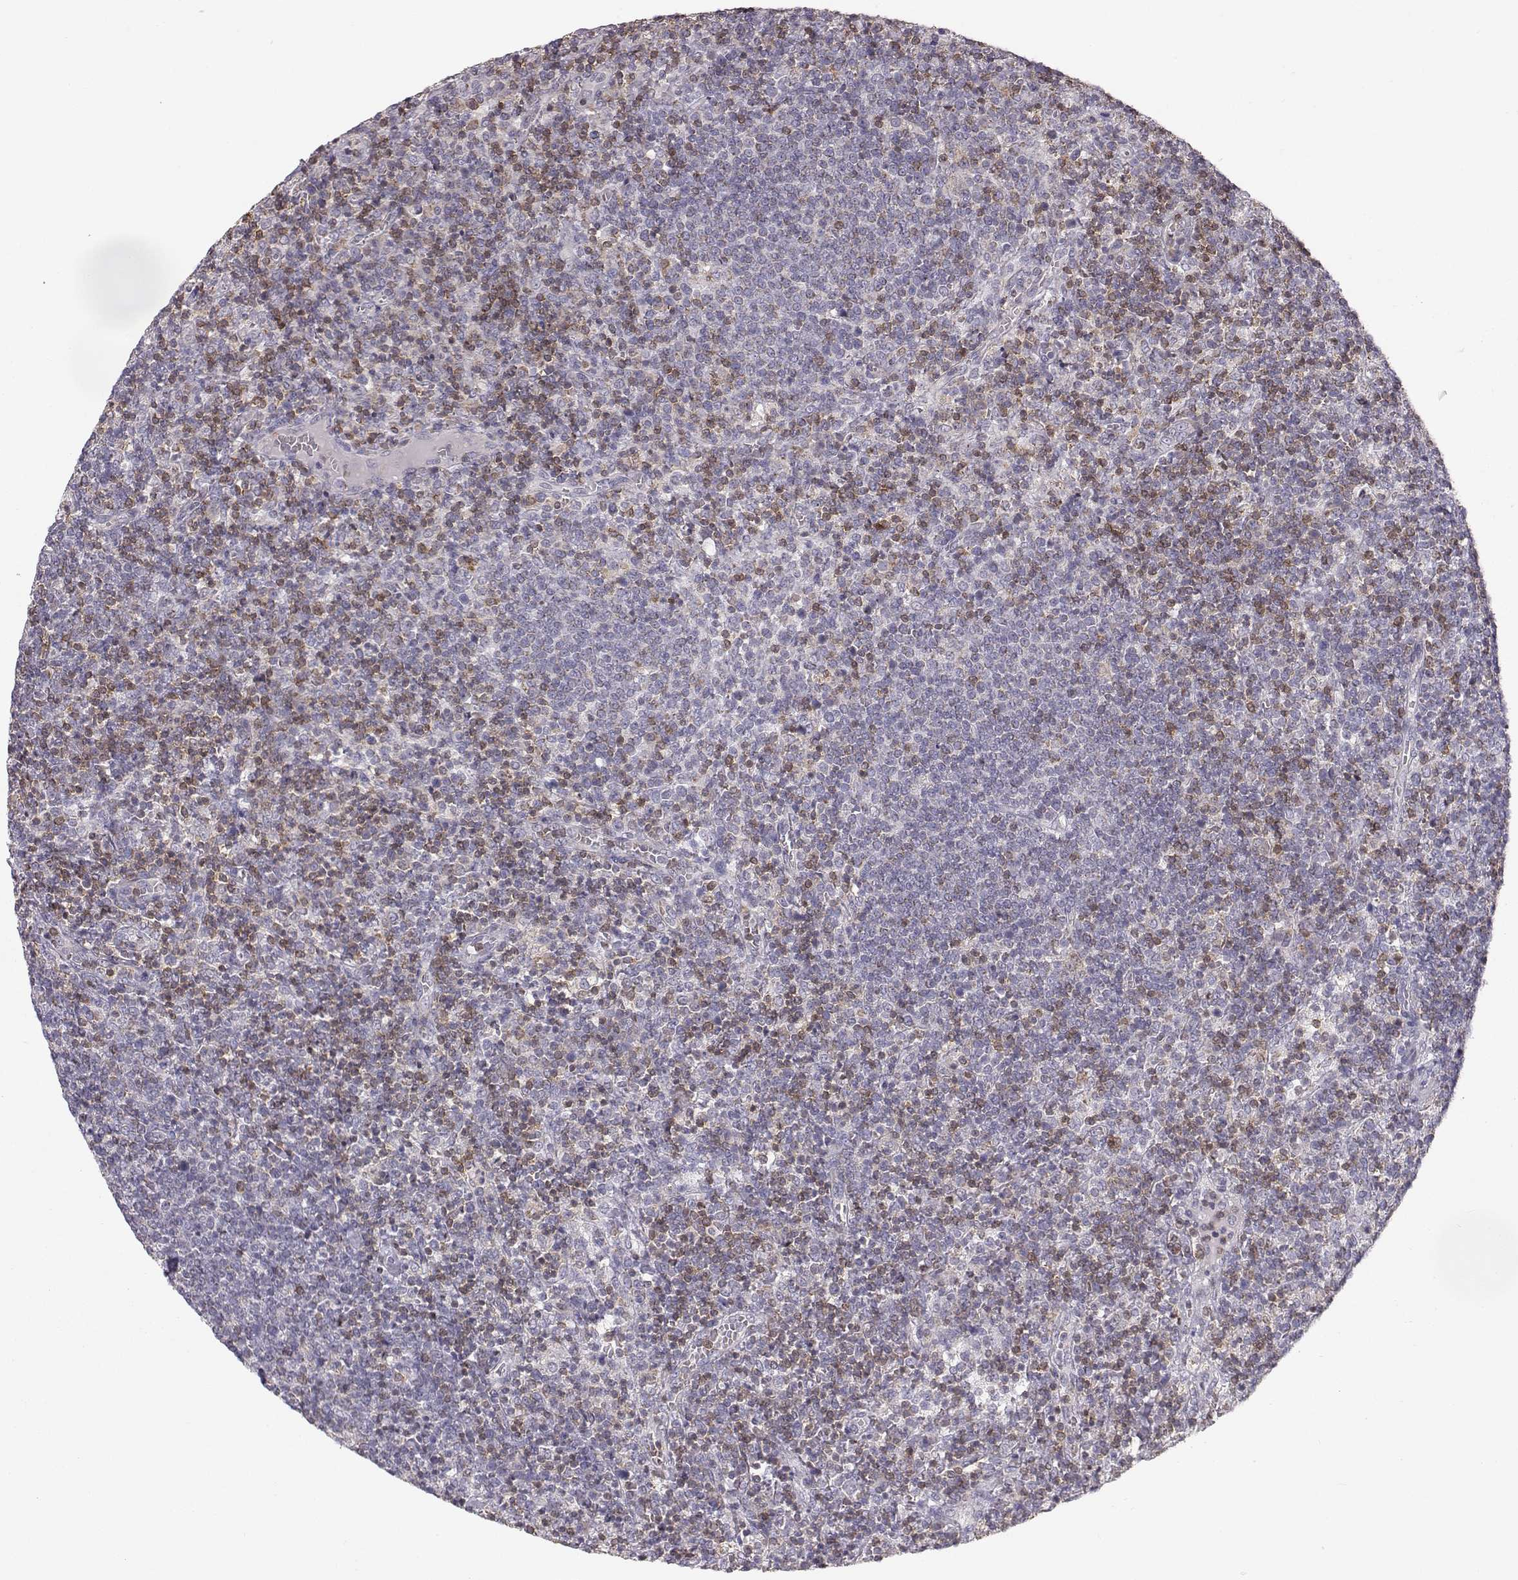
{"staining": {"intensity": "moderate", "quantity": "<25%", "location": "cytoplasmic/membranous"}, "tissue": "lymphoma", "cell_type": "Tumor cells", "image_type": "cancer", "snomed": [{"axis": "morphology", "description": "Malignant lymphoma, non-Hodgkin's type, High grade"}, {"axis": "topography", "description": "Lymph node"}], "caption": "High-grade malignant lymphoma, non-Hodgkin's type tissue exhibits moderate cytoplasmic/membranous positivity in about <25% of tumor cells, visualized by immunohistochemistry.", "gene": "GRAP2", "patient": {"sex": "male", "age": 61}}